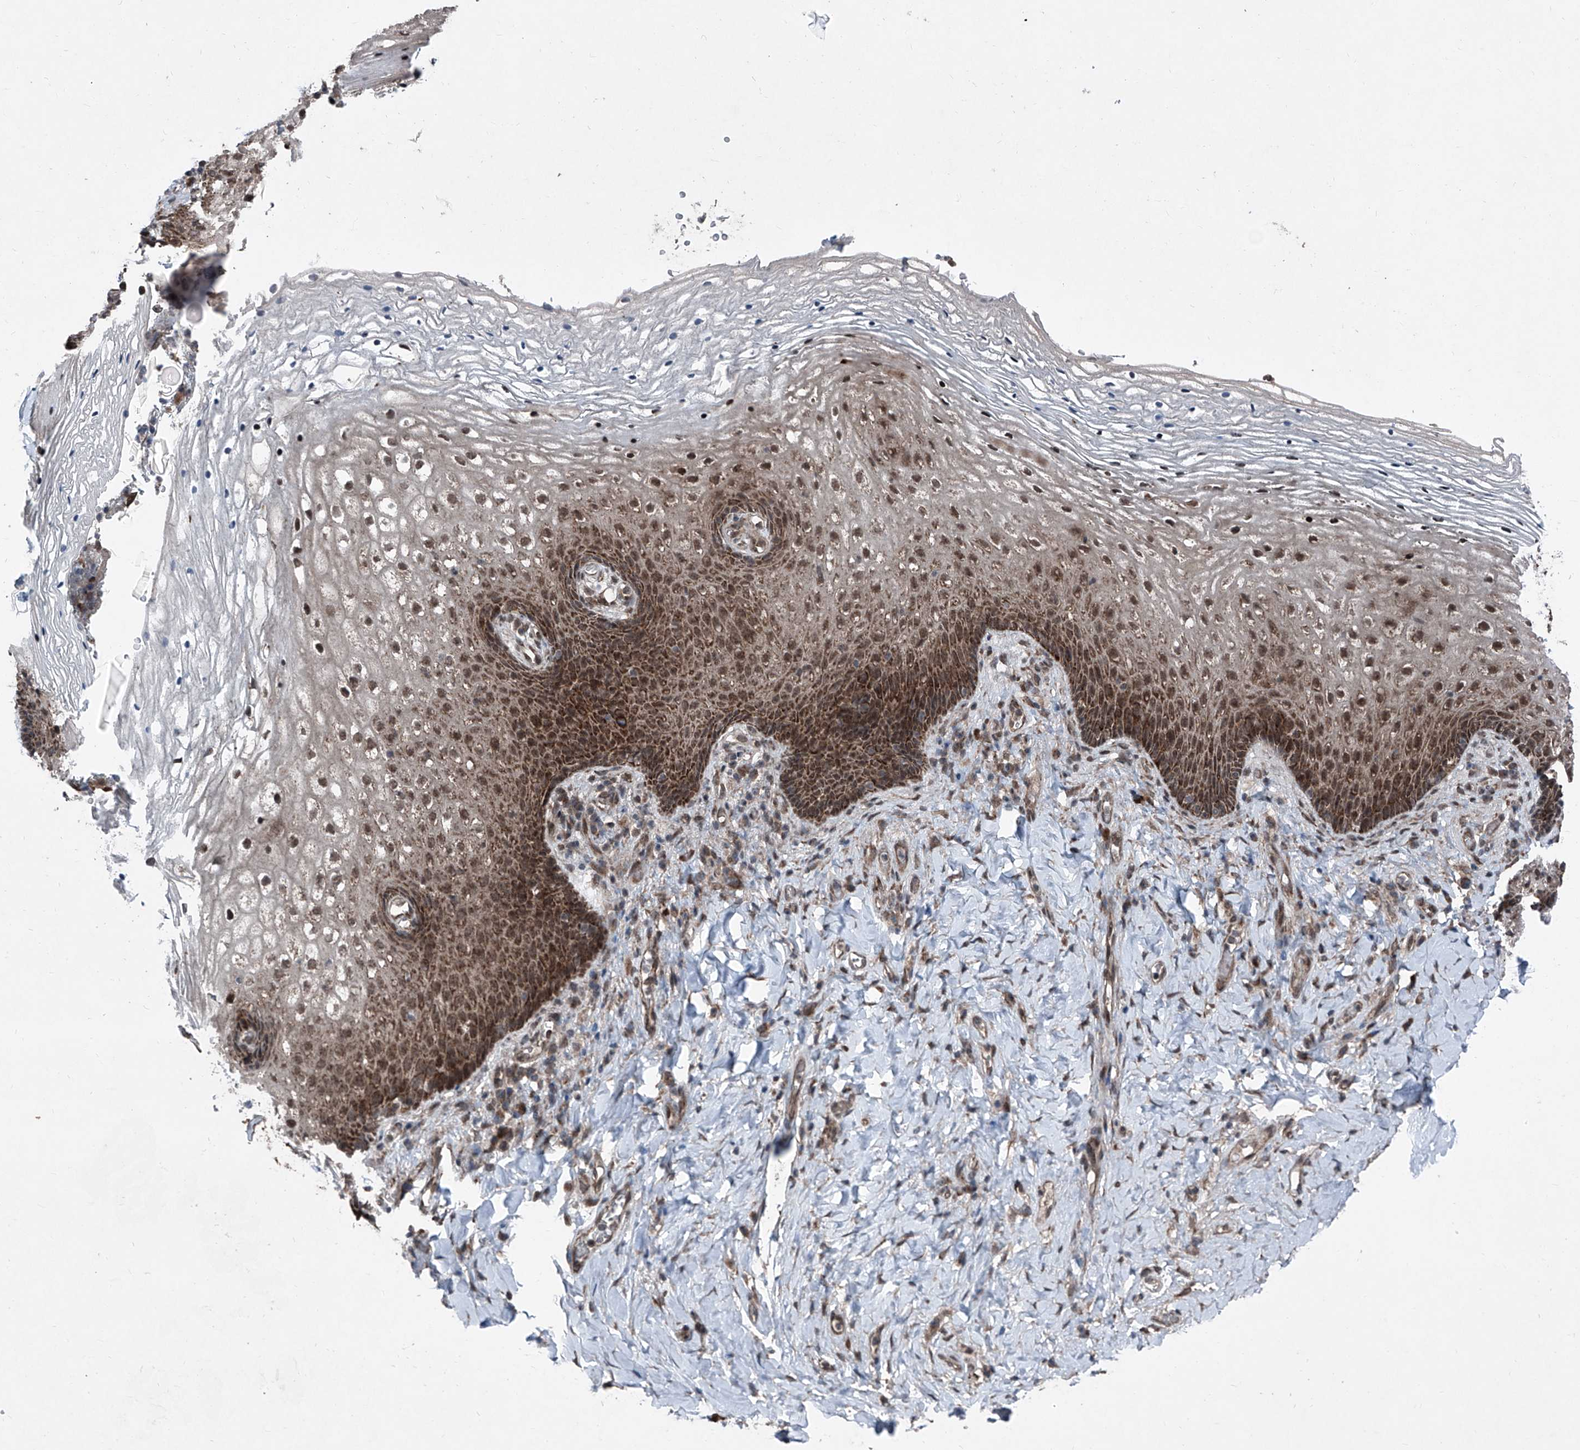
{"staining": {"intensity": "strong", "quantity": ">75%", "location": "cytoplasmic/membranous,nuclear"}, "tissue": "vagina", "cell_type": "Squamous epithelial cells", "image_type": "normal", "snomed": [{"axis": "morphology", "description": "Normal tissue, NOS"}, {"axis": "topography", "description": "Vagina"}], "caption": "A high amount of strong cytoplasmic/membranous,nuclear staining is present in about >75% of squamous epithelial cells in benign vagina. The staining was performed using DAB, with brown indicating positive protein expression. Nuclei are stained blue with hematoxylin.", "gene": "COA7", "patient": {"sex": "female", "age": 60}}